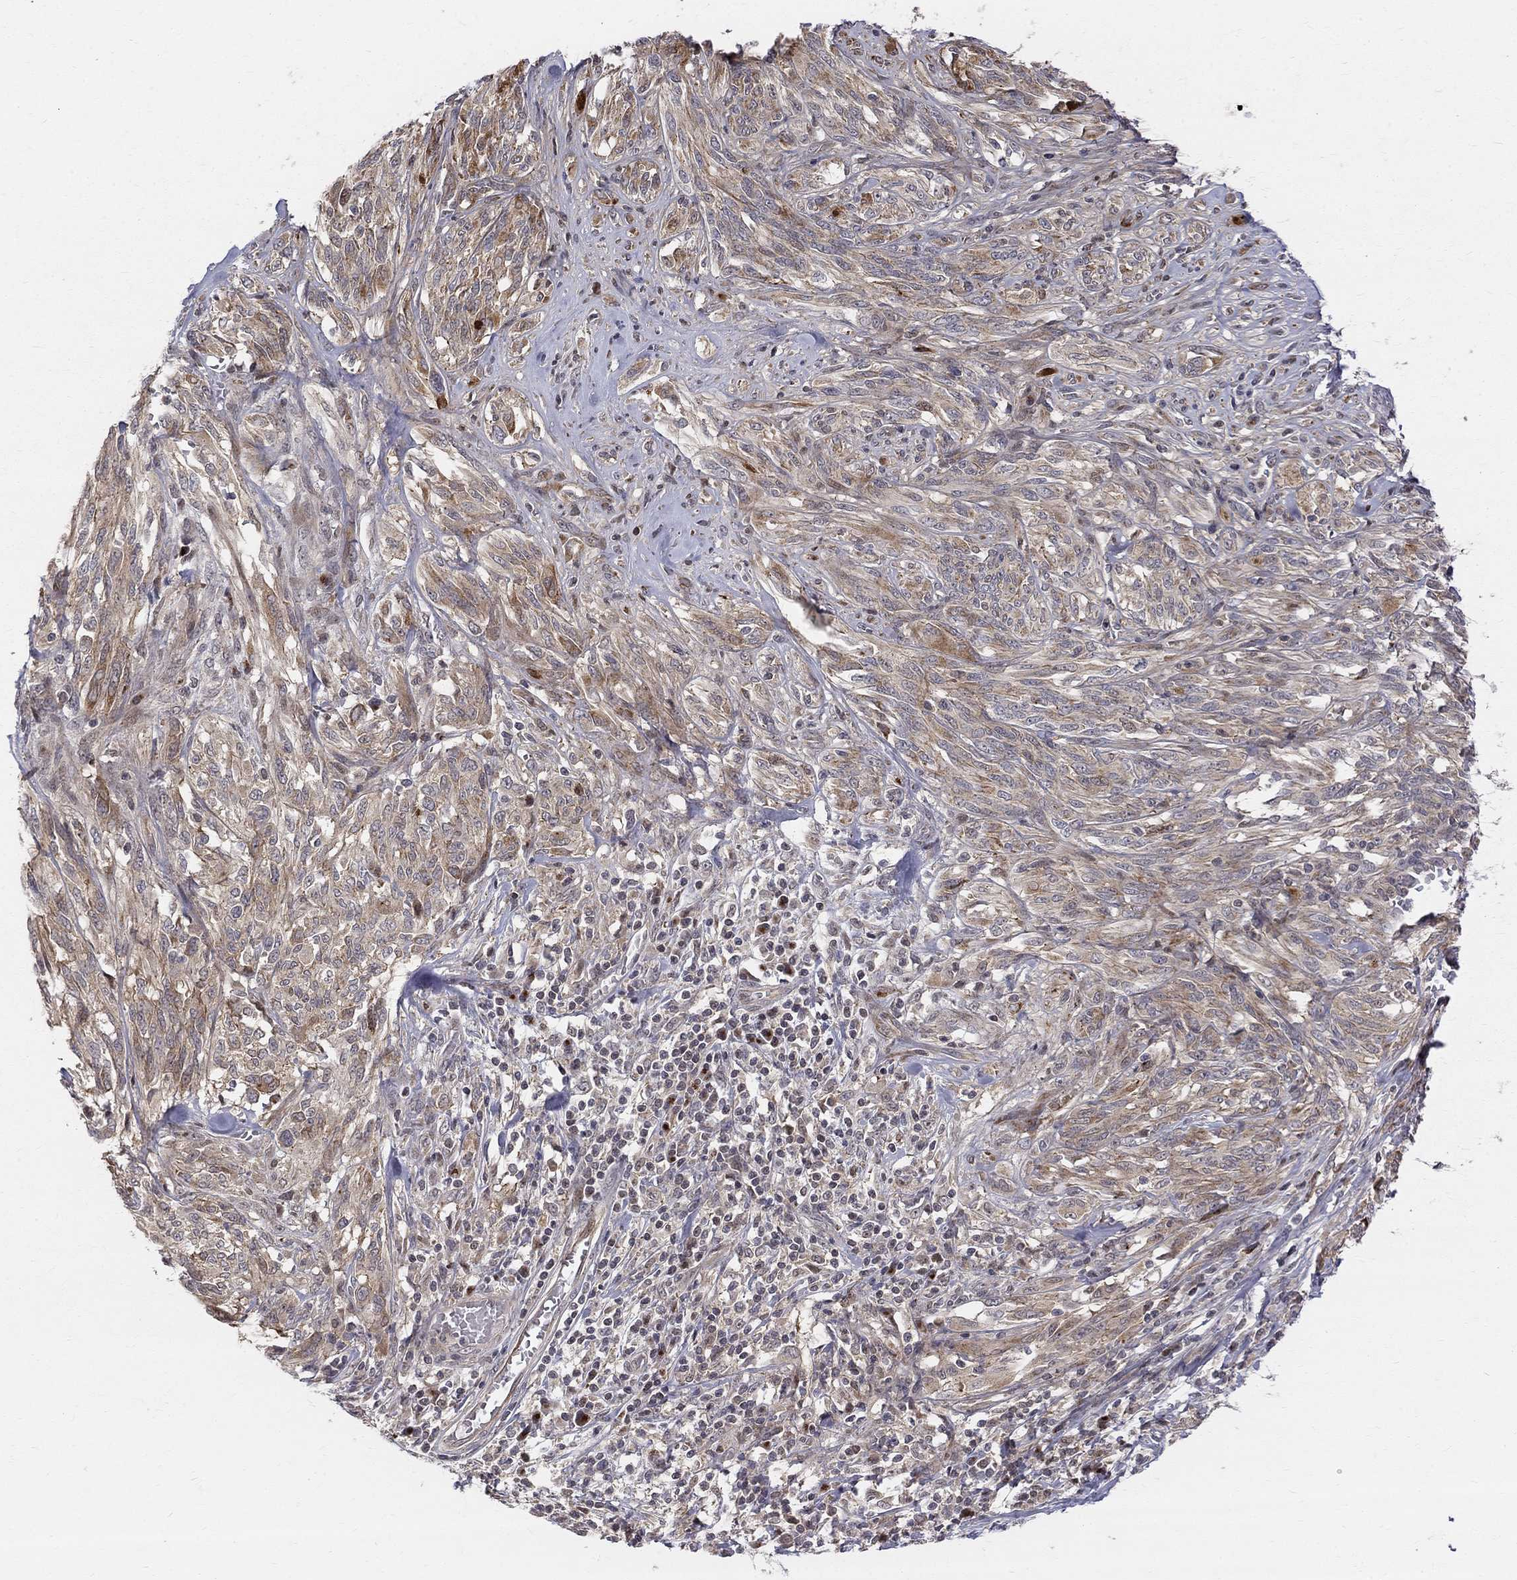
{"staining": {"intensity": "weak", "quantity": ">75%", "location": "cytoplasmic/membranous"}, "tissue": "melanoma", "cell_type": "Tumor cells", "image_type": "cancer", "snomed": [{"axis": "morphology", "description": "Malignant melanoma, NOS"}, {"axis": "topography", "description": "Skin"}], "caption": "Immunohistochemistry image of melanoma stained for a protein (brown), which reveals low levels of weak cytoplasmic/membranous expression in about >75% of tumor cells.", "gene": "WDR19", "patient": {"sex": "female", "age": 91}}